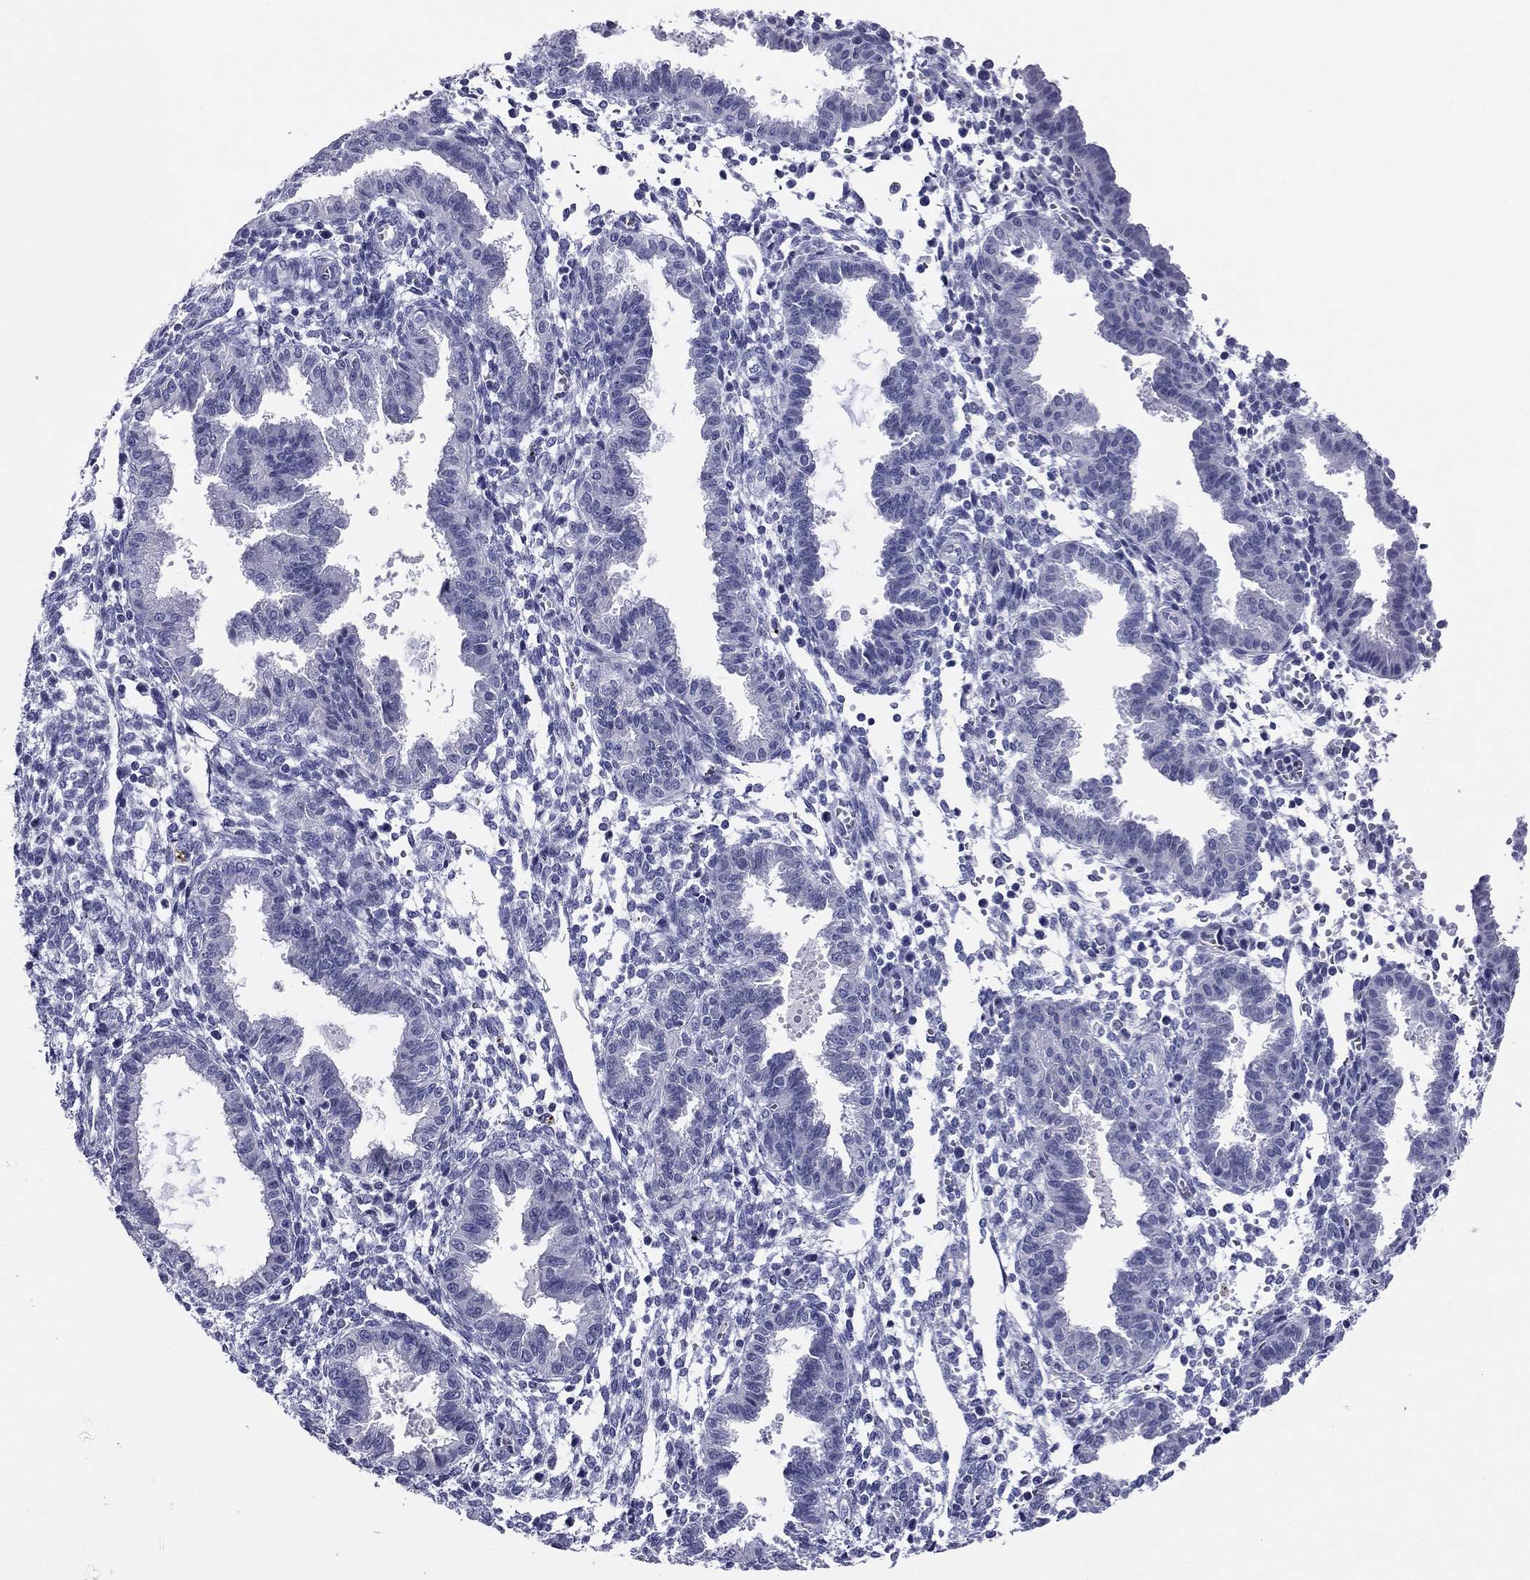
{"staining": {"intensity": "negative", "quantity": "none", "location": "none"}, "tissue": "endometrium", "cell_type": "Cells in endometrial stroma", "image_type": "normal", "snomed": [{"axis": "morphology", "description": "Normal tissue, NOS"}, {"axis": "topography", "description": "Endometrium"}], "caption": "Cells in endometrial stroma show no significant protein expression in benign endometrium. (Stains: DAB (3,3'-diaminobenzidine) IHC with hematoxylin counter stain, Microscopy: brightfield microscopy at high magnification).", "gene": "ABCC2", "patient": {"sex": "female", "age": 37}}